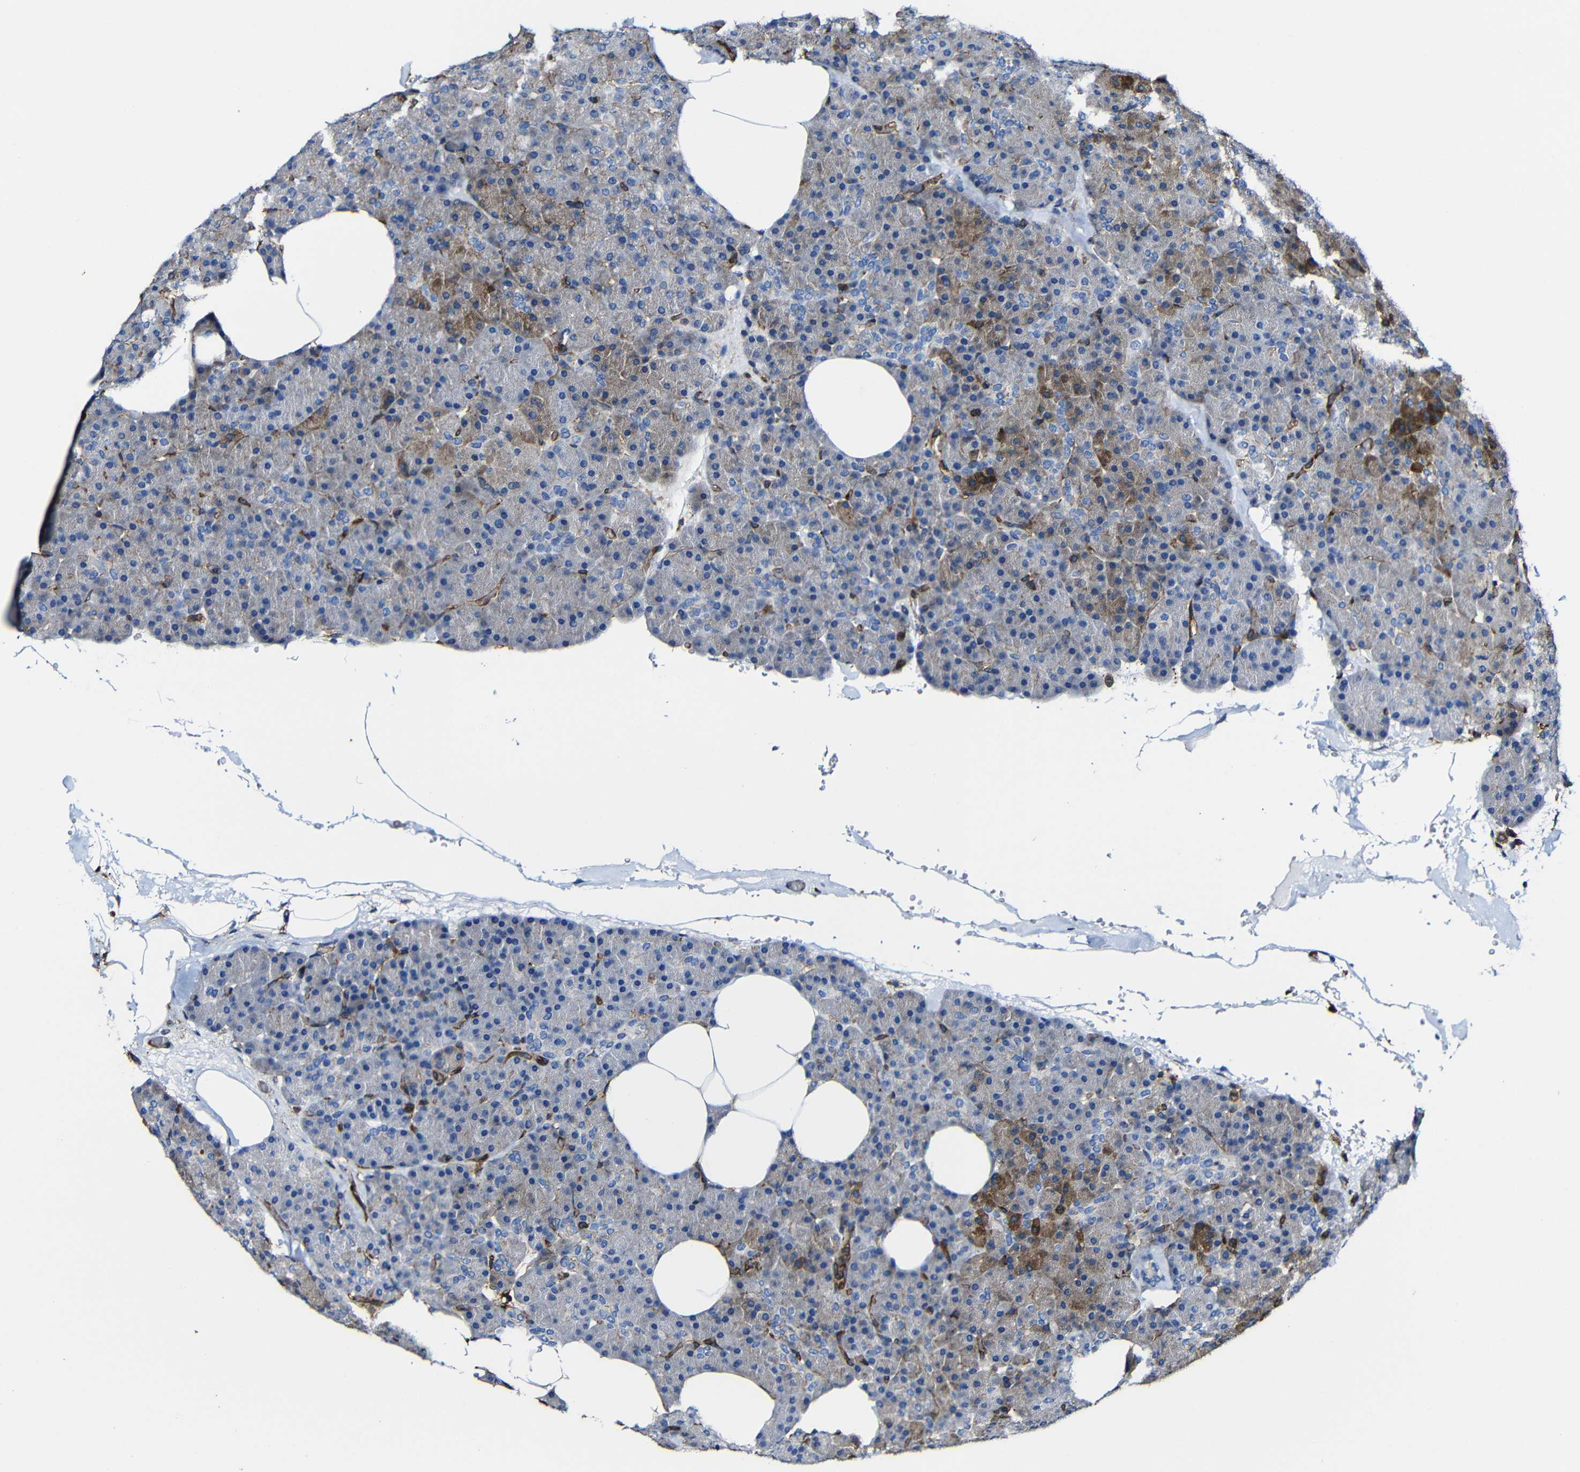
{"staining": {"intensity": "moderate", "quantity": "25%-75%", "location": "cytoplasmic/membranous"}, "tissue": "pancreas", "cell_type": "Exocrine glandular cells", "image_type": "normal", "snomed": [{"axis": "morphology", "description": "Normal tissue, NOS"}, {"axis": "topography", "description": "Pancreas"}], "caption": "Exocrine glandular cells reveal medium levels of moderate cytoplasmic/membranous staining in approximately 25%-75% of cells in normal pancreas.", "gene": "MSN", "patient": {"sex": "female", "age": 35}}